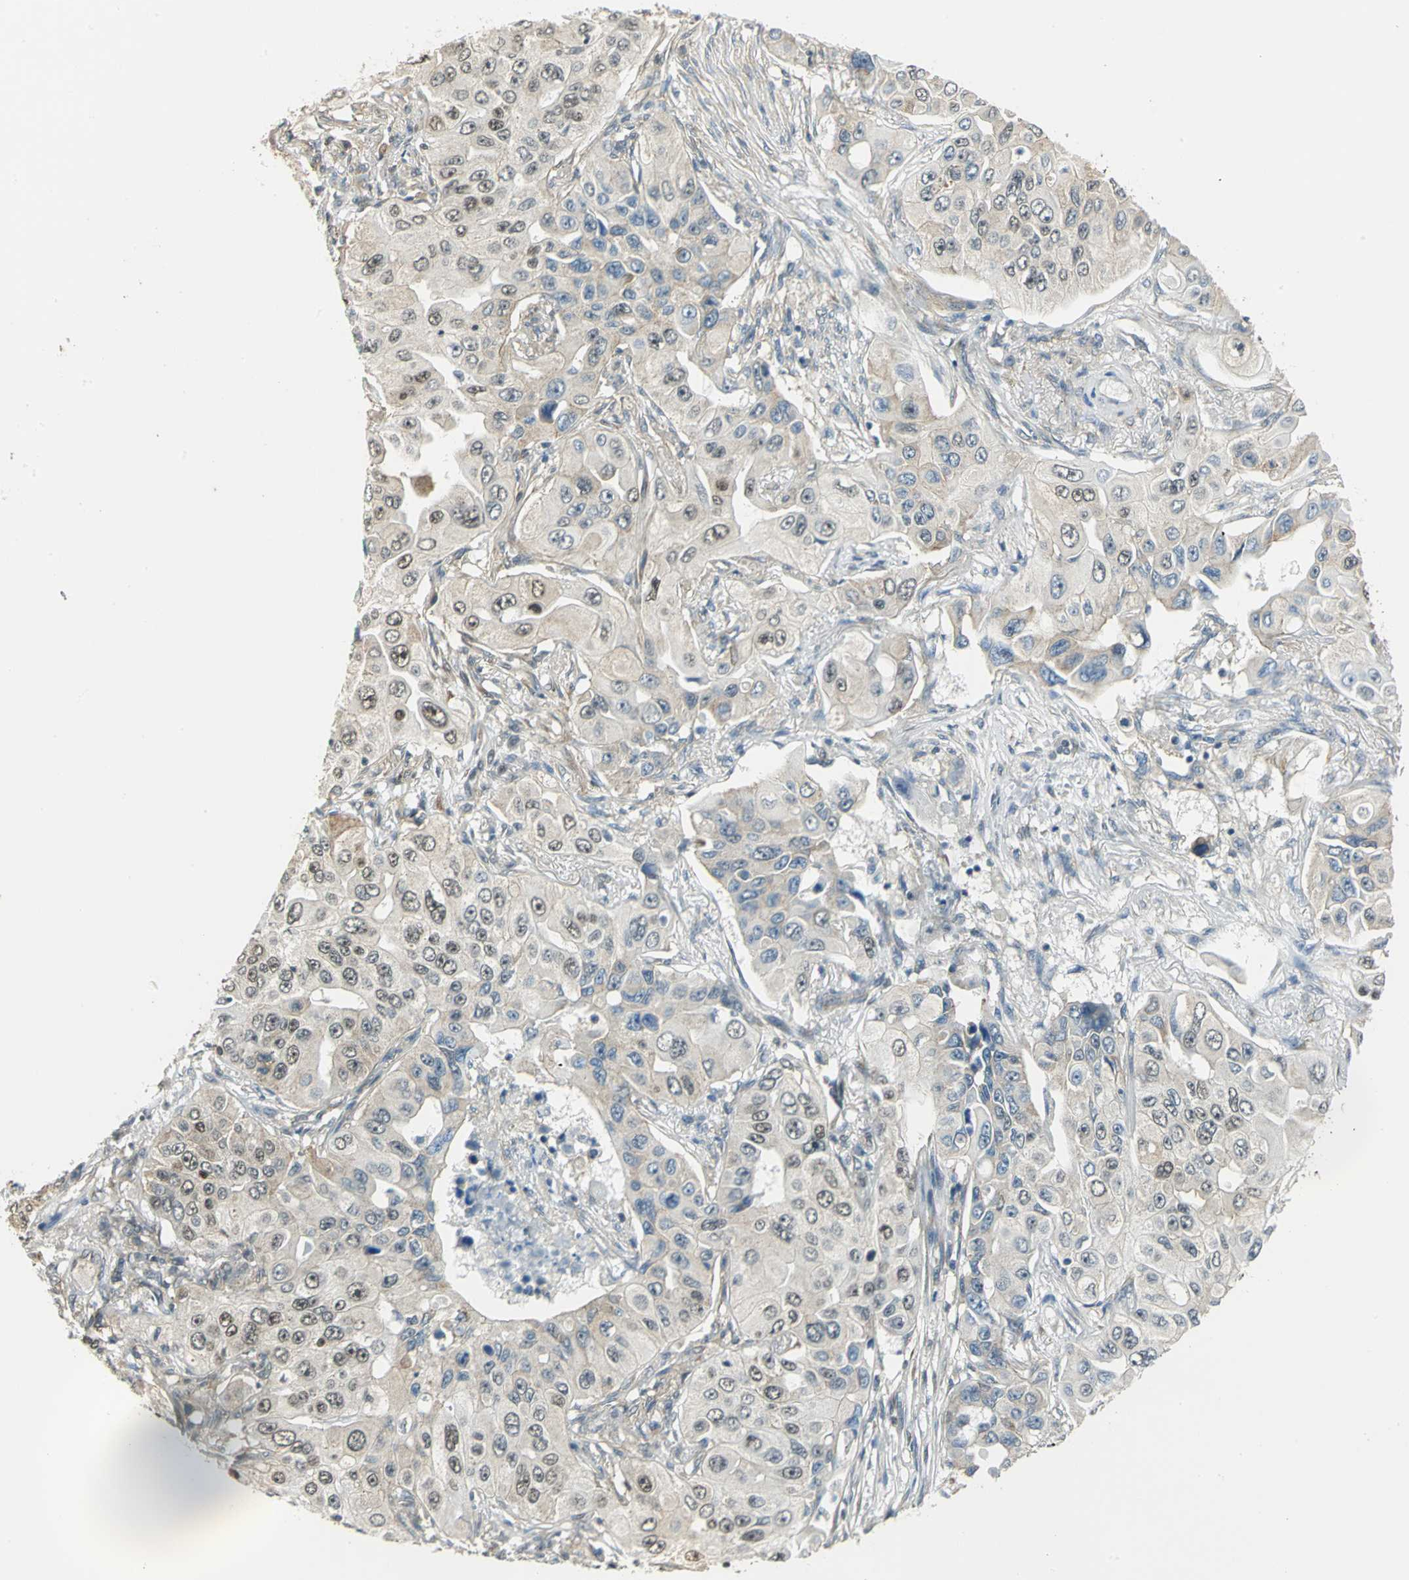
{"staining": {"intensity": "moderate", "quantity": "<25%", "location": "cytoplasmic/membranous,nuclear"}, "tissue": "lung cancer", "cell_type": "Tumor cells", "image_type": "cancer", "snomed": [{"axis": "morphology", "description": "Adenocarcinoma, NOS"}, {"axis": "topography", "description": "Lung"}], "caption": "Lung cancer stained for a protein reveals moderate cytoplasmic/membranous and nuclear positivity in tumor cells. The staining is performed using DAB (3,3'-diaminobenzidine) brown chromogen to label protein expression. The nuclei are counter-stained blue using hematoxylin.", "gene": "DDX5", "patient": {"sex": "male", "age": 84}}